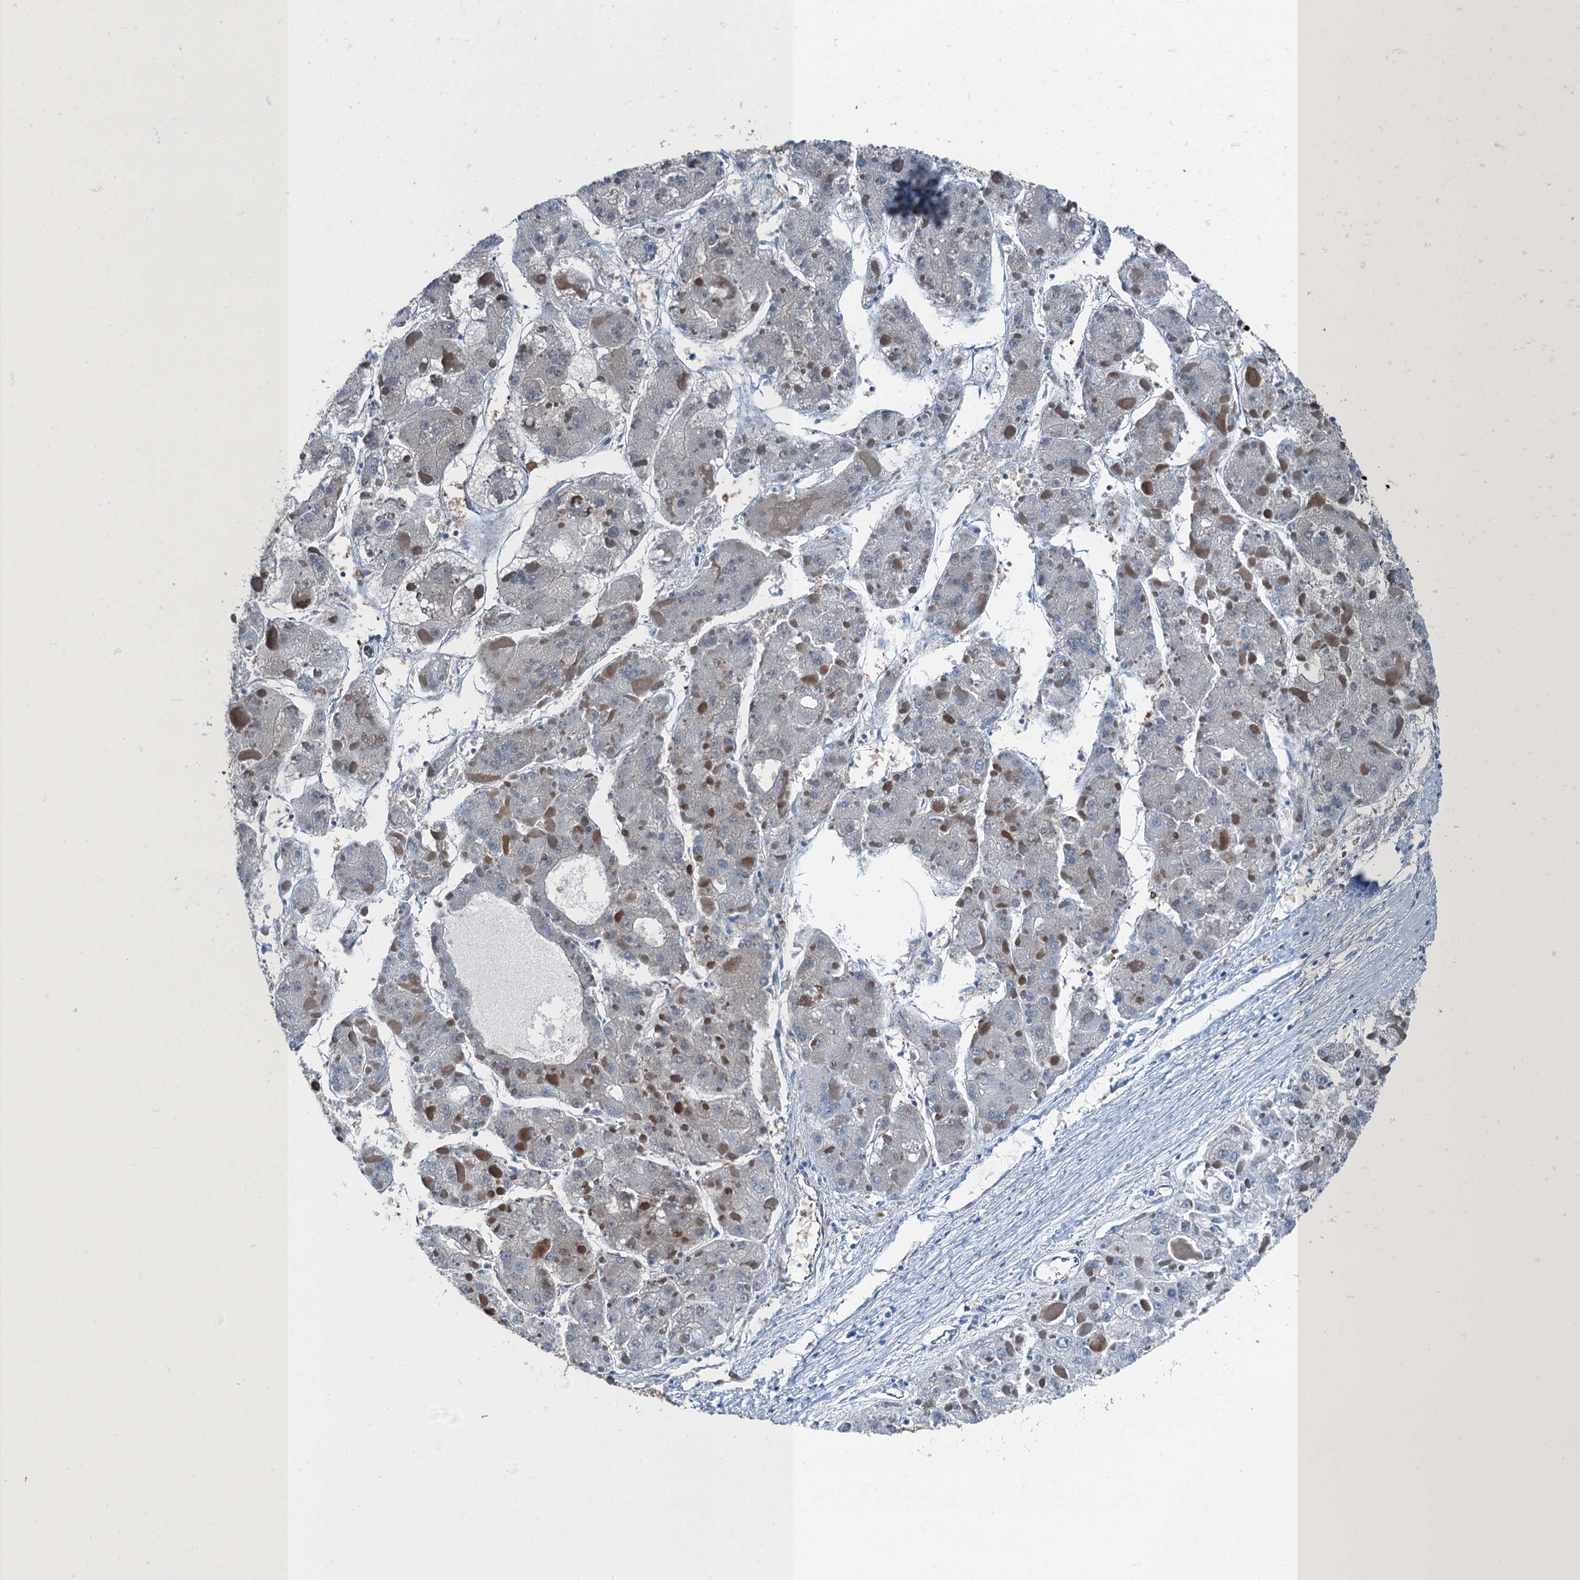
{"staining": {"intensity": "negative", "quantity": "none", "location": "none"}, "tissue": "liver cancer", "cell_type": "Tumor cells", "image_type": "cancer", "snomed": [{"axis": "morphology", "description": "Carcinoma, Hepatocellular, NOS"}, {"axis": "topography", "description": "Liver"}], "caption": "A histopathology image of liver hepatocellular carcinoma stained for a protein displays no brown staining in tumor cells.", "gene": "RNH1", "patient": {"sex": "female", "age": 73}}